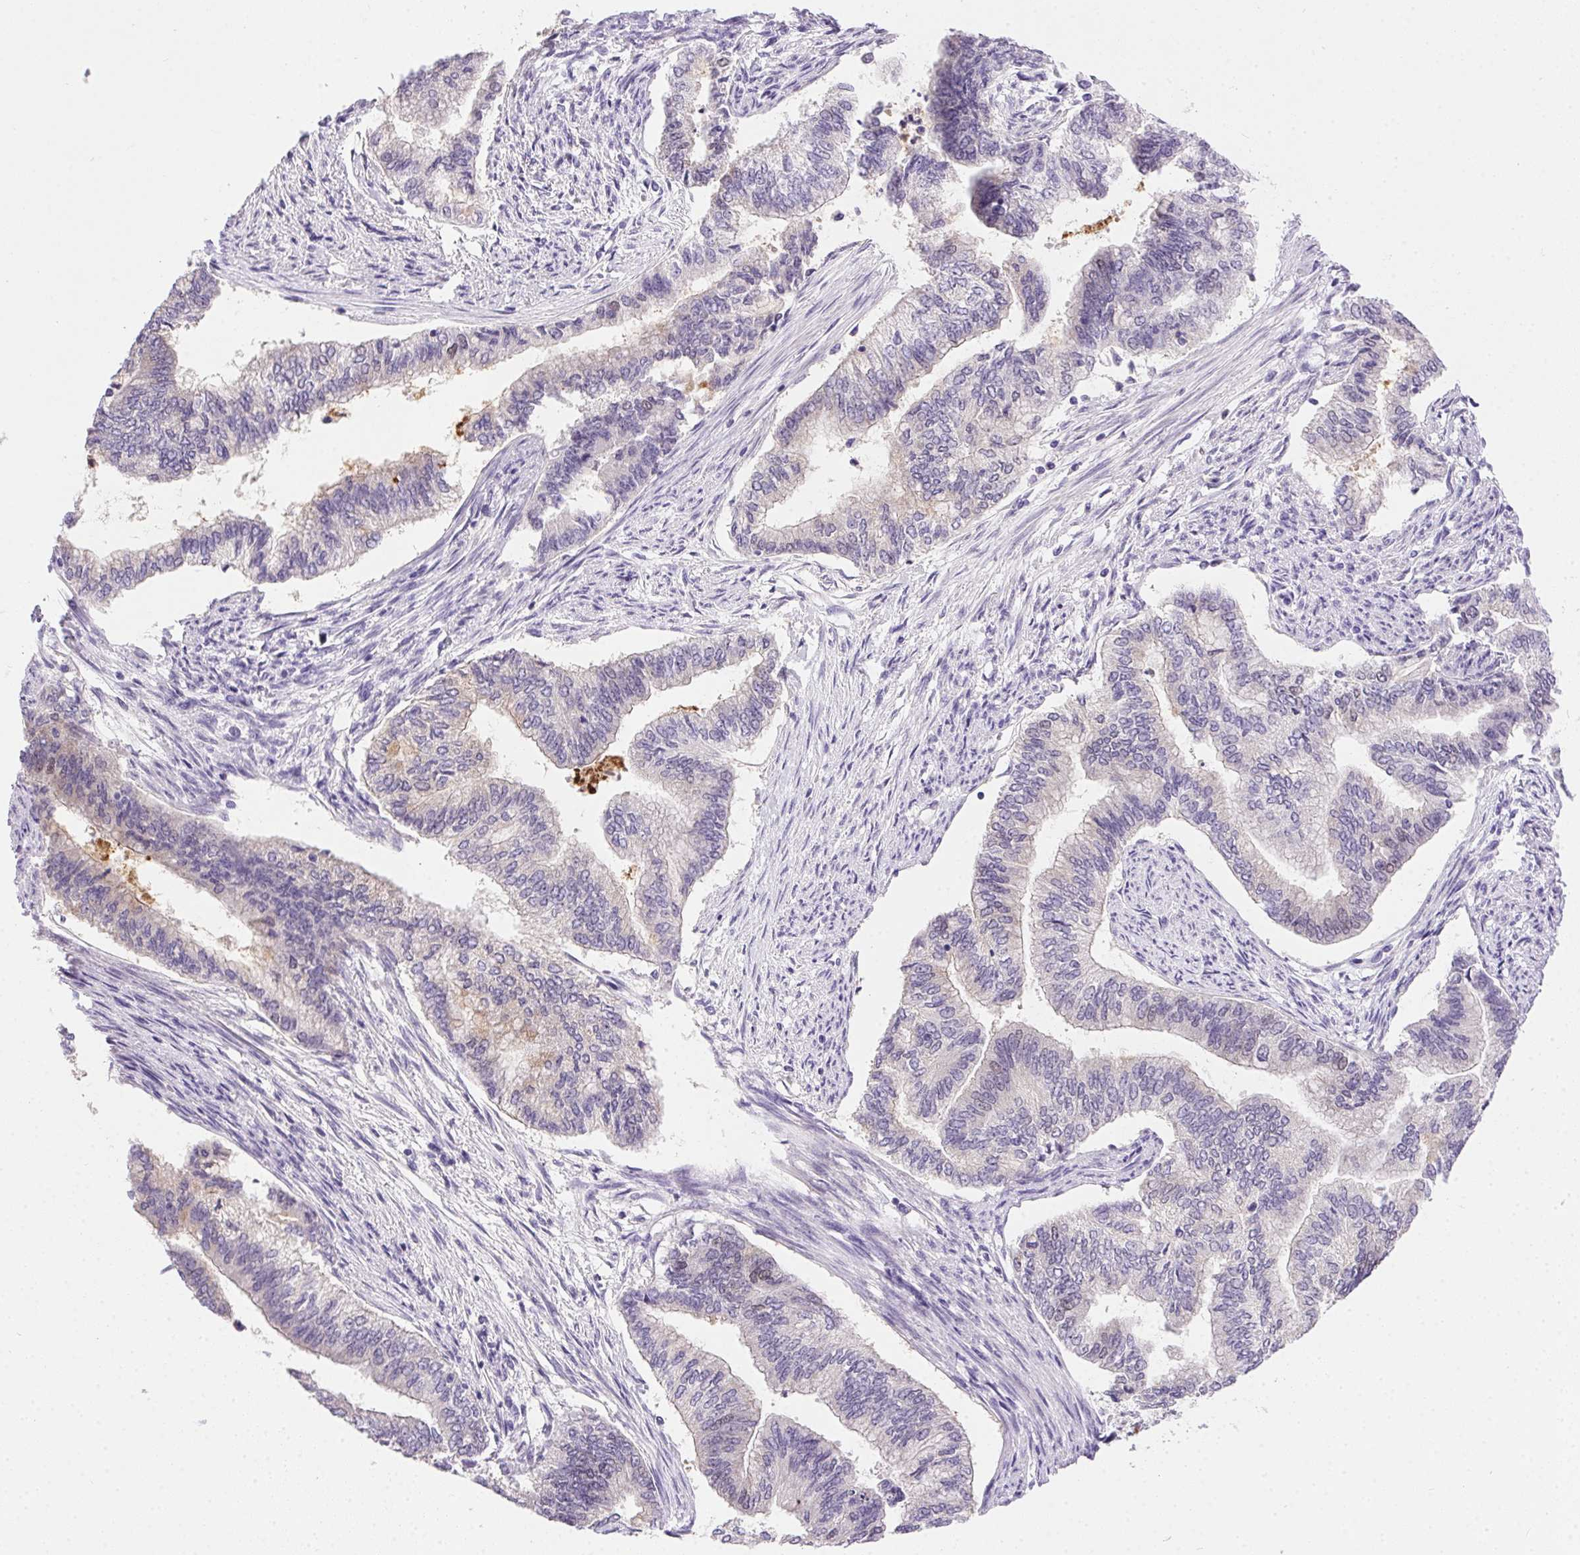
{"staining": {"intensity": "negative", "quantity": "none", "location": "none"}, "tissue": "endometrial cancer", "cell_type": "Tumor cells", "image_type": "cancer", "snomed": [{"axis": "morphology", "description": "Adenocarcinoma, NOS"}, {"axis": "topography", "description": "Endometrium"}], "caption": "IHC micrograph of neoplastic tissue: human endometrial cancer (adenocarcinoma) stained with DAB reveals no significant protein expression in tumor cells.", "gene": "SSTR4", "patient": {"sex": "female", "age": 65}}